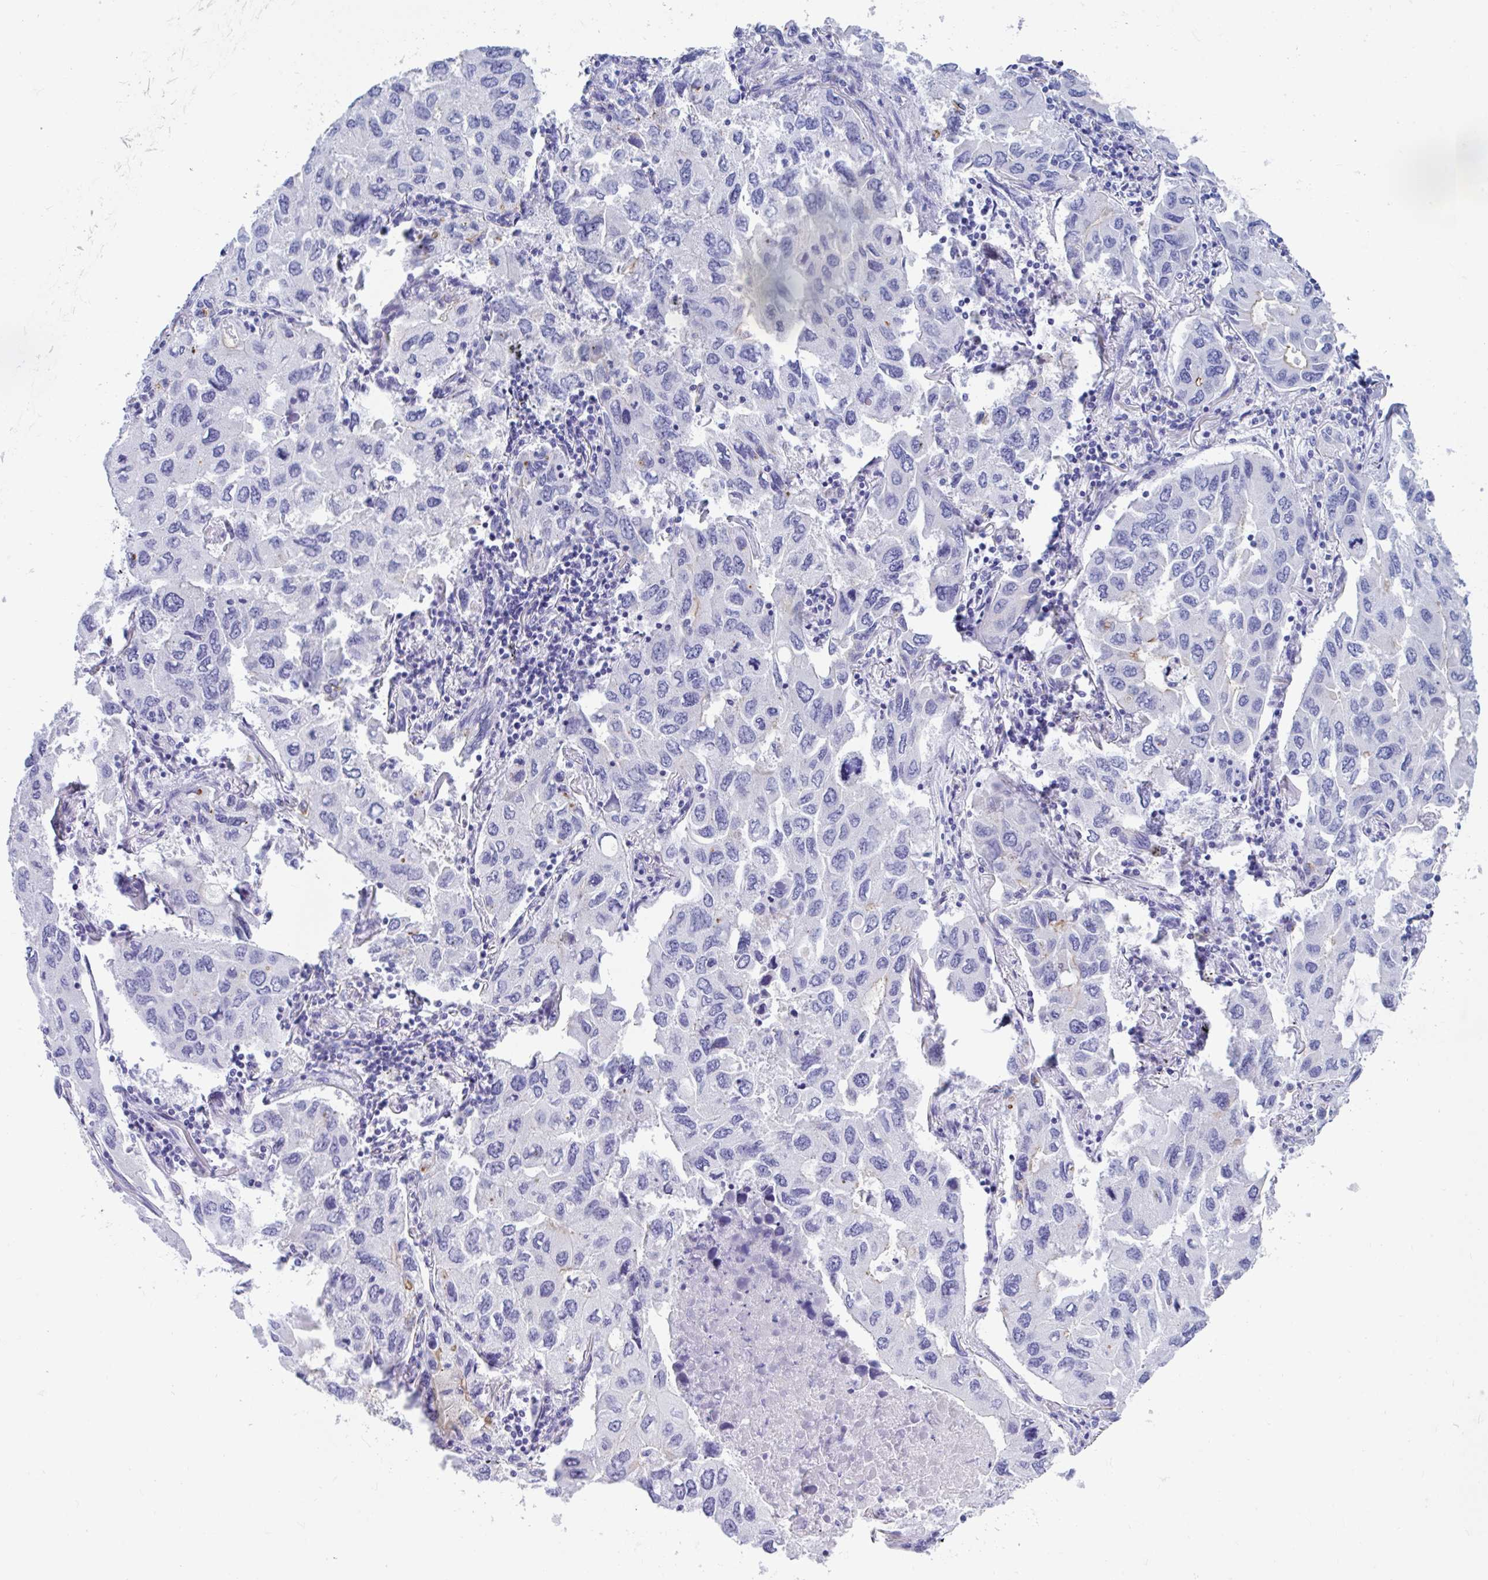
{"staining": {"intensity": "negative", "quantity": "none", "location": "none"}, "tissue": "lung cancer", "cell_type": "Tumor cells", "image_type": "cancer", "snomed": [{"axis": "morphology", "description": "Adenocarcinoma, NOS"}, {"axis": "topography", "description": "Lung"}], "caption": "Tumor cells show no significant protein staining in lung adenocarcinoma.", "gene": "TTC30B", "patient": {"sex": "male", "age": 64}}